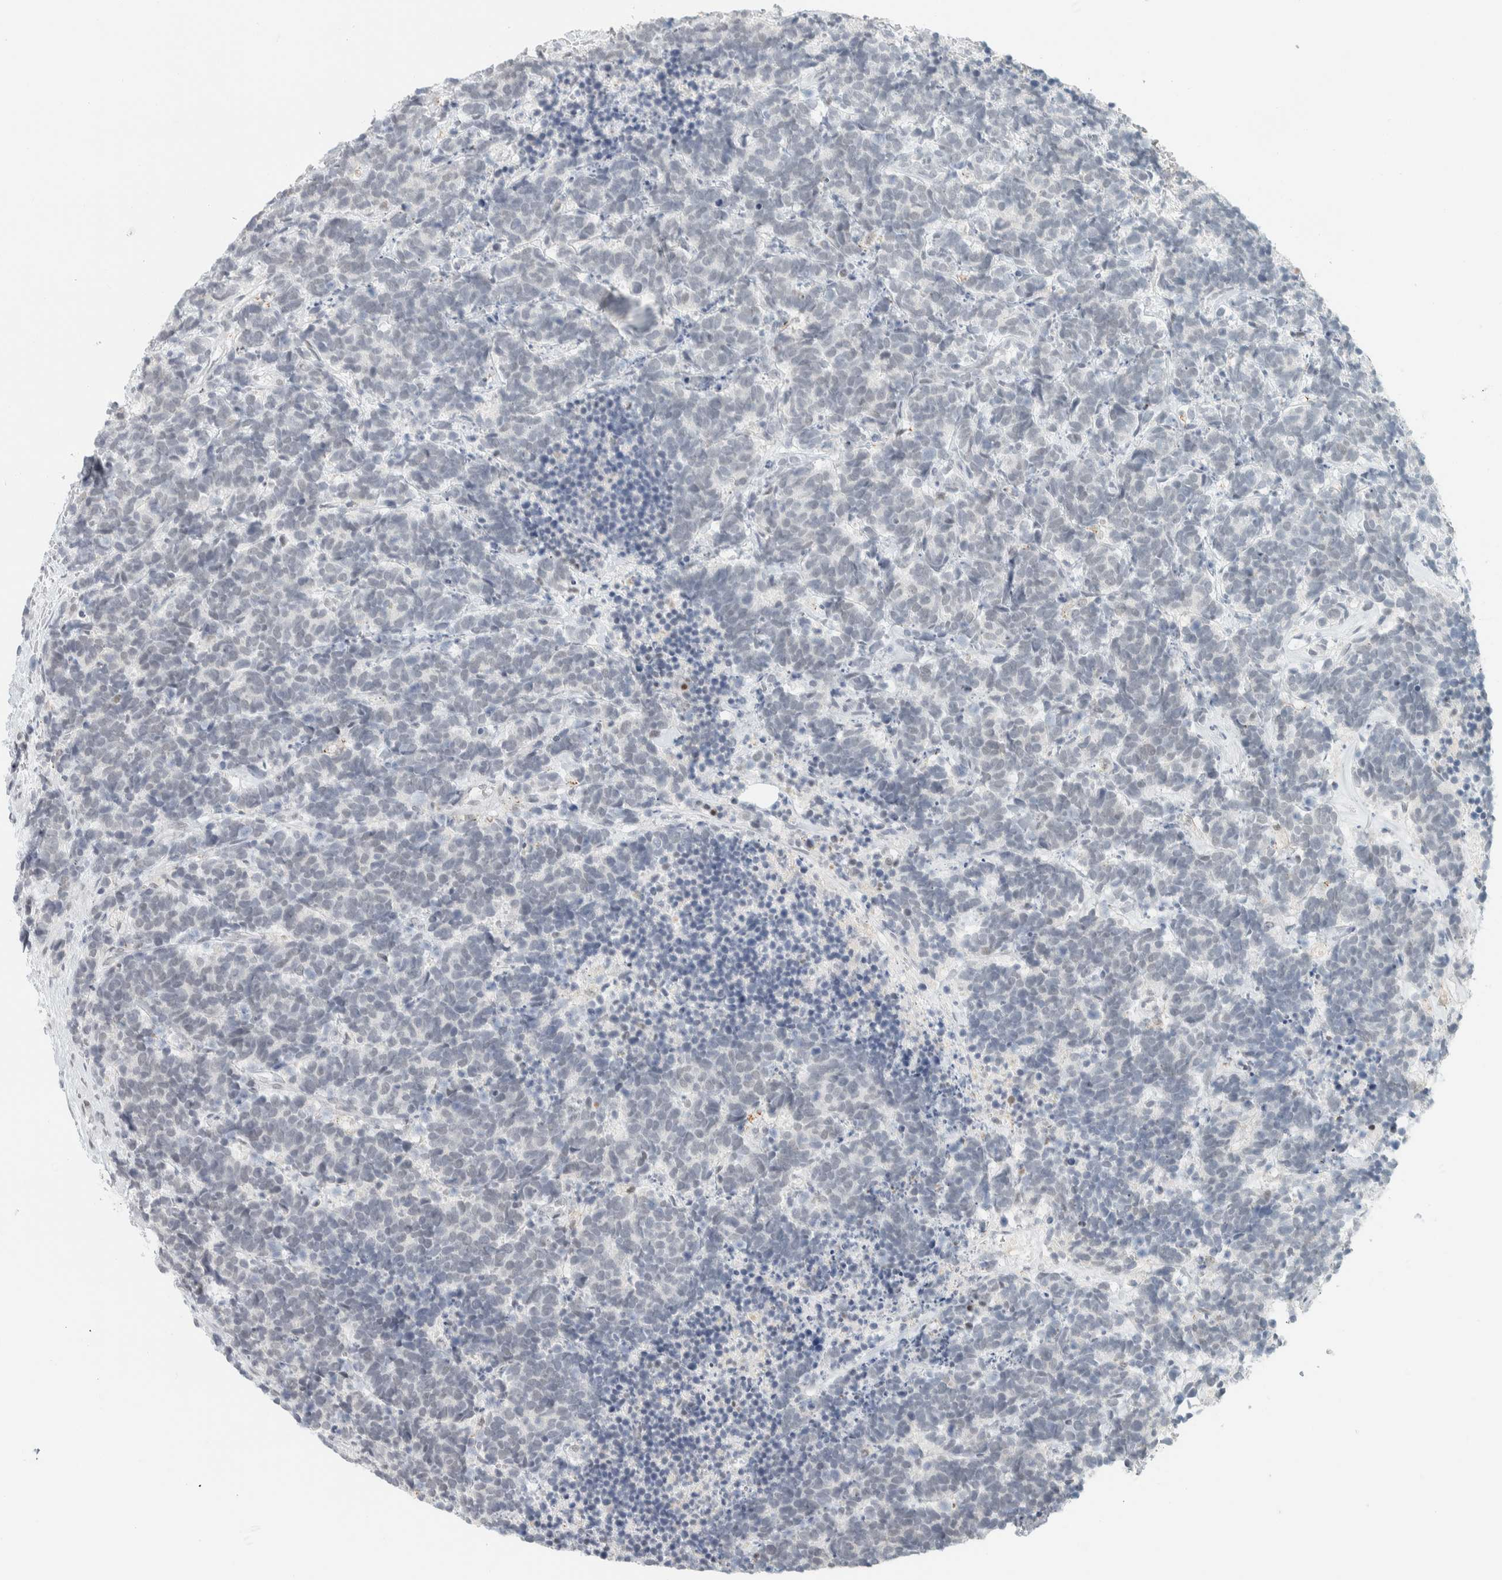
{"staining": {"intensity": "negative", "quantity": "none", "location": "none"}, "tissue": "carcinoid", "cell_type": "Tumor cells", "image_type": "cancer", "snomed": [{"axis": "morphology", "description": "Carcinoma, NOS"}, {"axis": "morphology", "description": "Carcinoid, malignant, NOS"}, {"axis": "topography", "description": "Urinary bladder"}], "caption": "The immunohistochemistry photomicrograph has no significant expression in tumor cells of carcinoid tissue. The staining was performed using DAB (3,3'-diaminobenzidine) to visualize the protein expression in brown, while the nuclei were stained in blue with hematoxylin (Magnification: 20x).", "gene": "CDH17", "patient": {"sex": "male", "age": 57}}